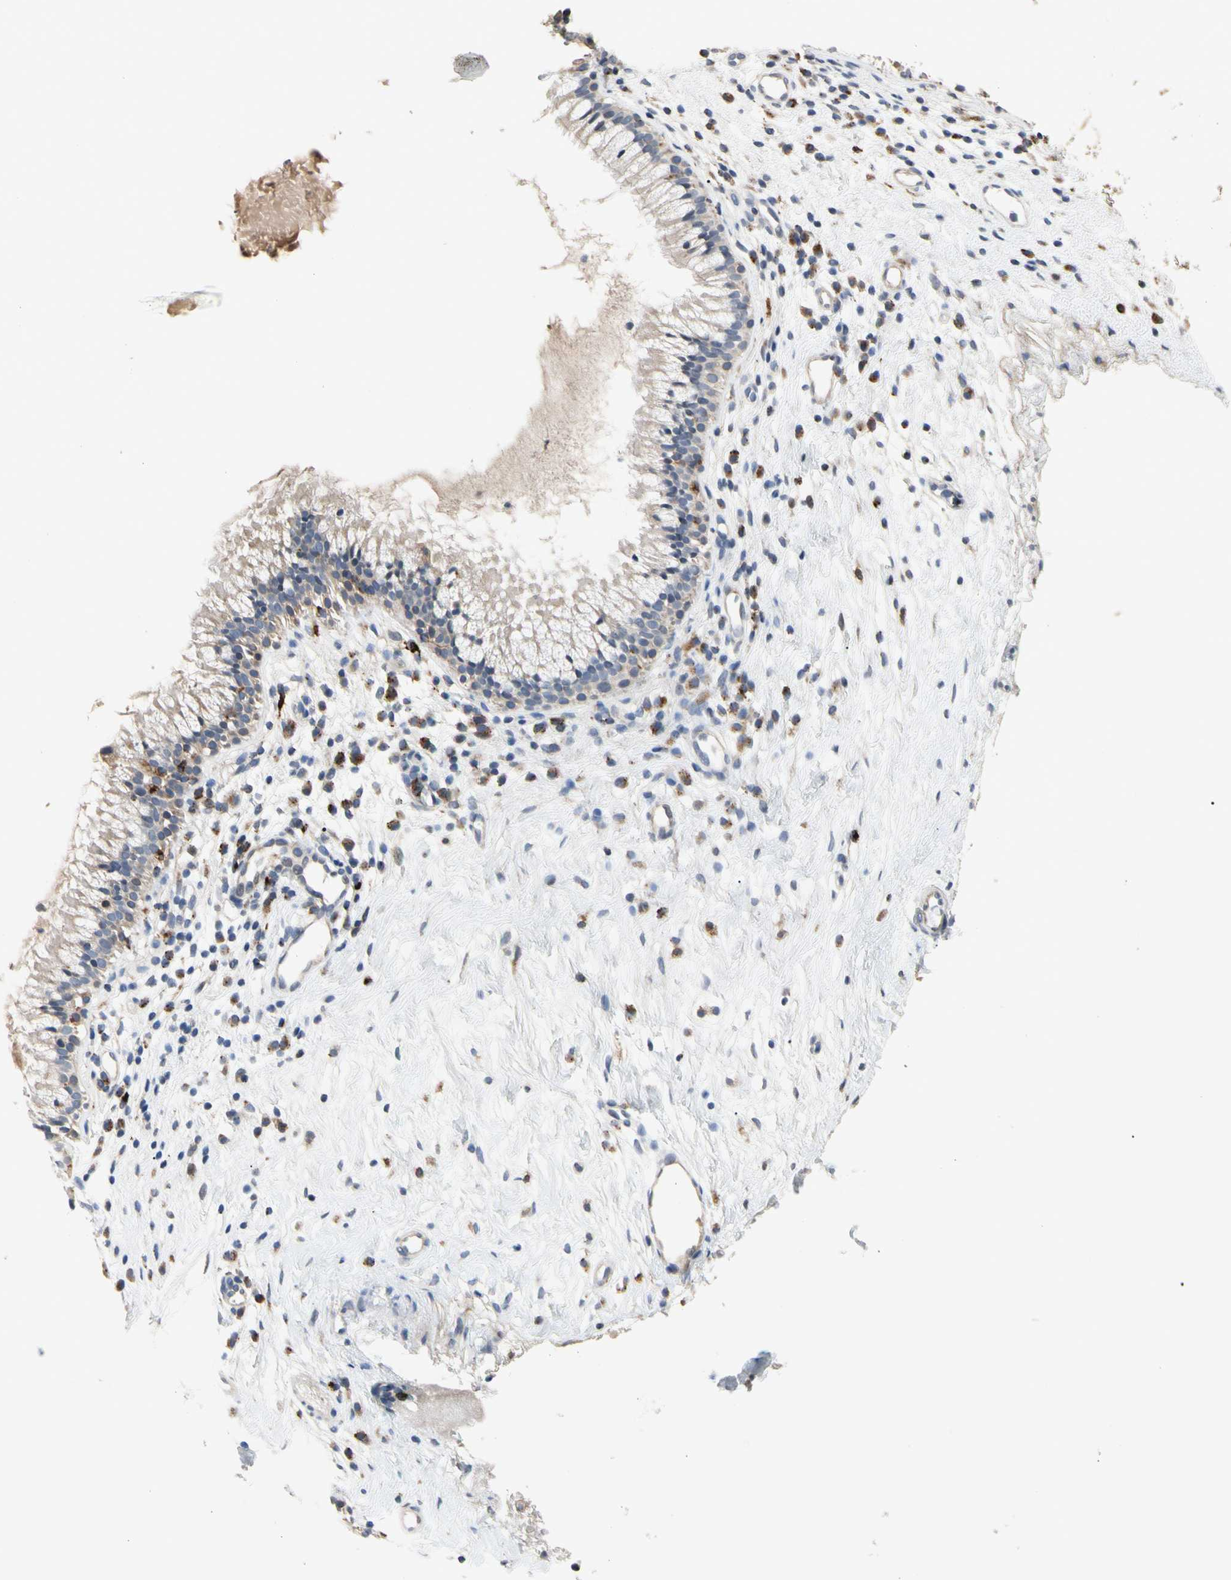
{"staining": {"intensity": "weak", "quantity": "25%-75%", "location": "cytoplasmic/membranous"}, "tissue": "nasopharynx", "cell_type": "Respiratory epithelial cells", "image_type": "normal", "snomed": [{"axis": "morphology", "description": "Normal tissue, NOS"}, {"axis": "topography", "description": "Nasopharynx"}], "caption": "Immunohistochemical staining of unremarkable nasopharynx displays low levels of weak cytoplasmic/membranous positivity in about 25%-75% of respiratory epithelial cells. (Brightfield microscopy of DAB IHC at high magnification).", "gene": "ADA2", "patient": {"sex": "male", "age": 21}}